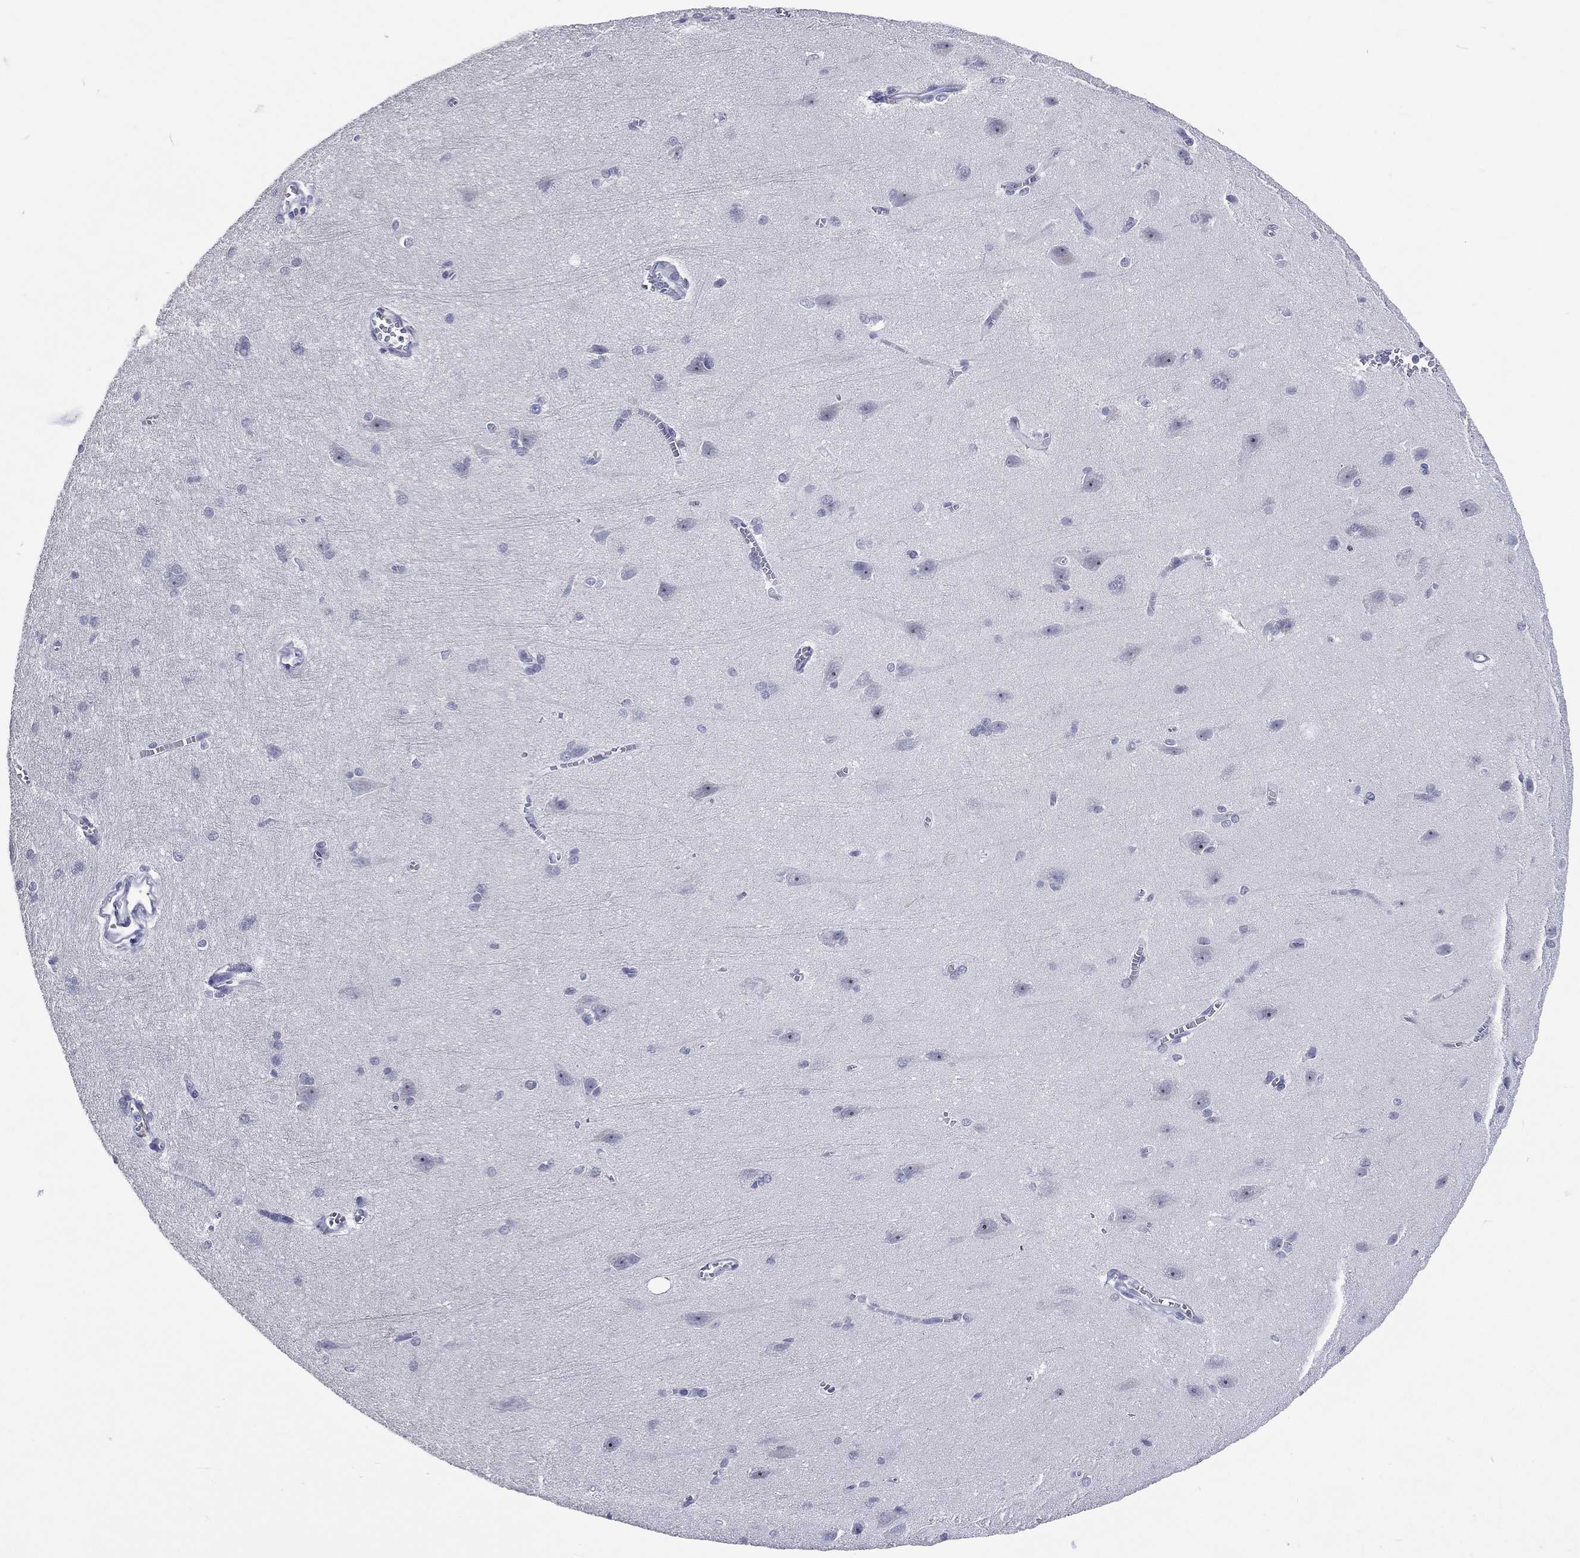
{"staining": {"intensity": "negative", "quantity": "none", "location": "none"}, "tissue": "cerebral cortex", "cell_type": "Endothelial cells", "image_type": "normal", "snomed": [{"axis": "morphology", "description": "Normal tissue, NOS"}, {"axis": "topography", "description": "Cerebral cortex"}], "caption": "Immunohistochemistry histopathology image of normal human cerebral cortex stained for a protein (brown), which demonstrates no positivity in endothelial cells. The staining is performed using DAB brown chromogen with nuclei counter-stained in using hematoxylin.", "gene": "SSX1", "patient": {"sex": "male", "age": 37}}